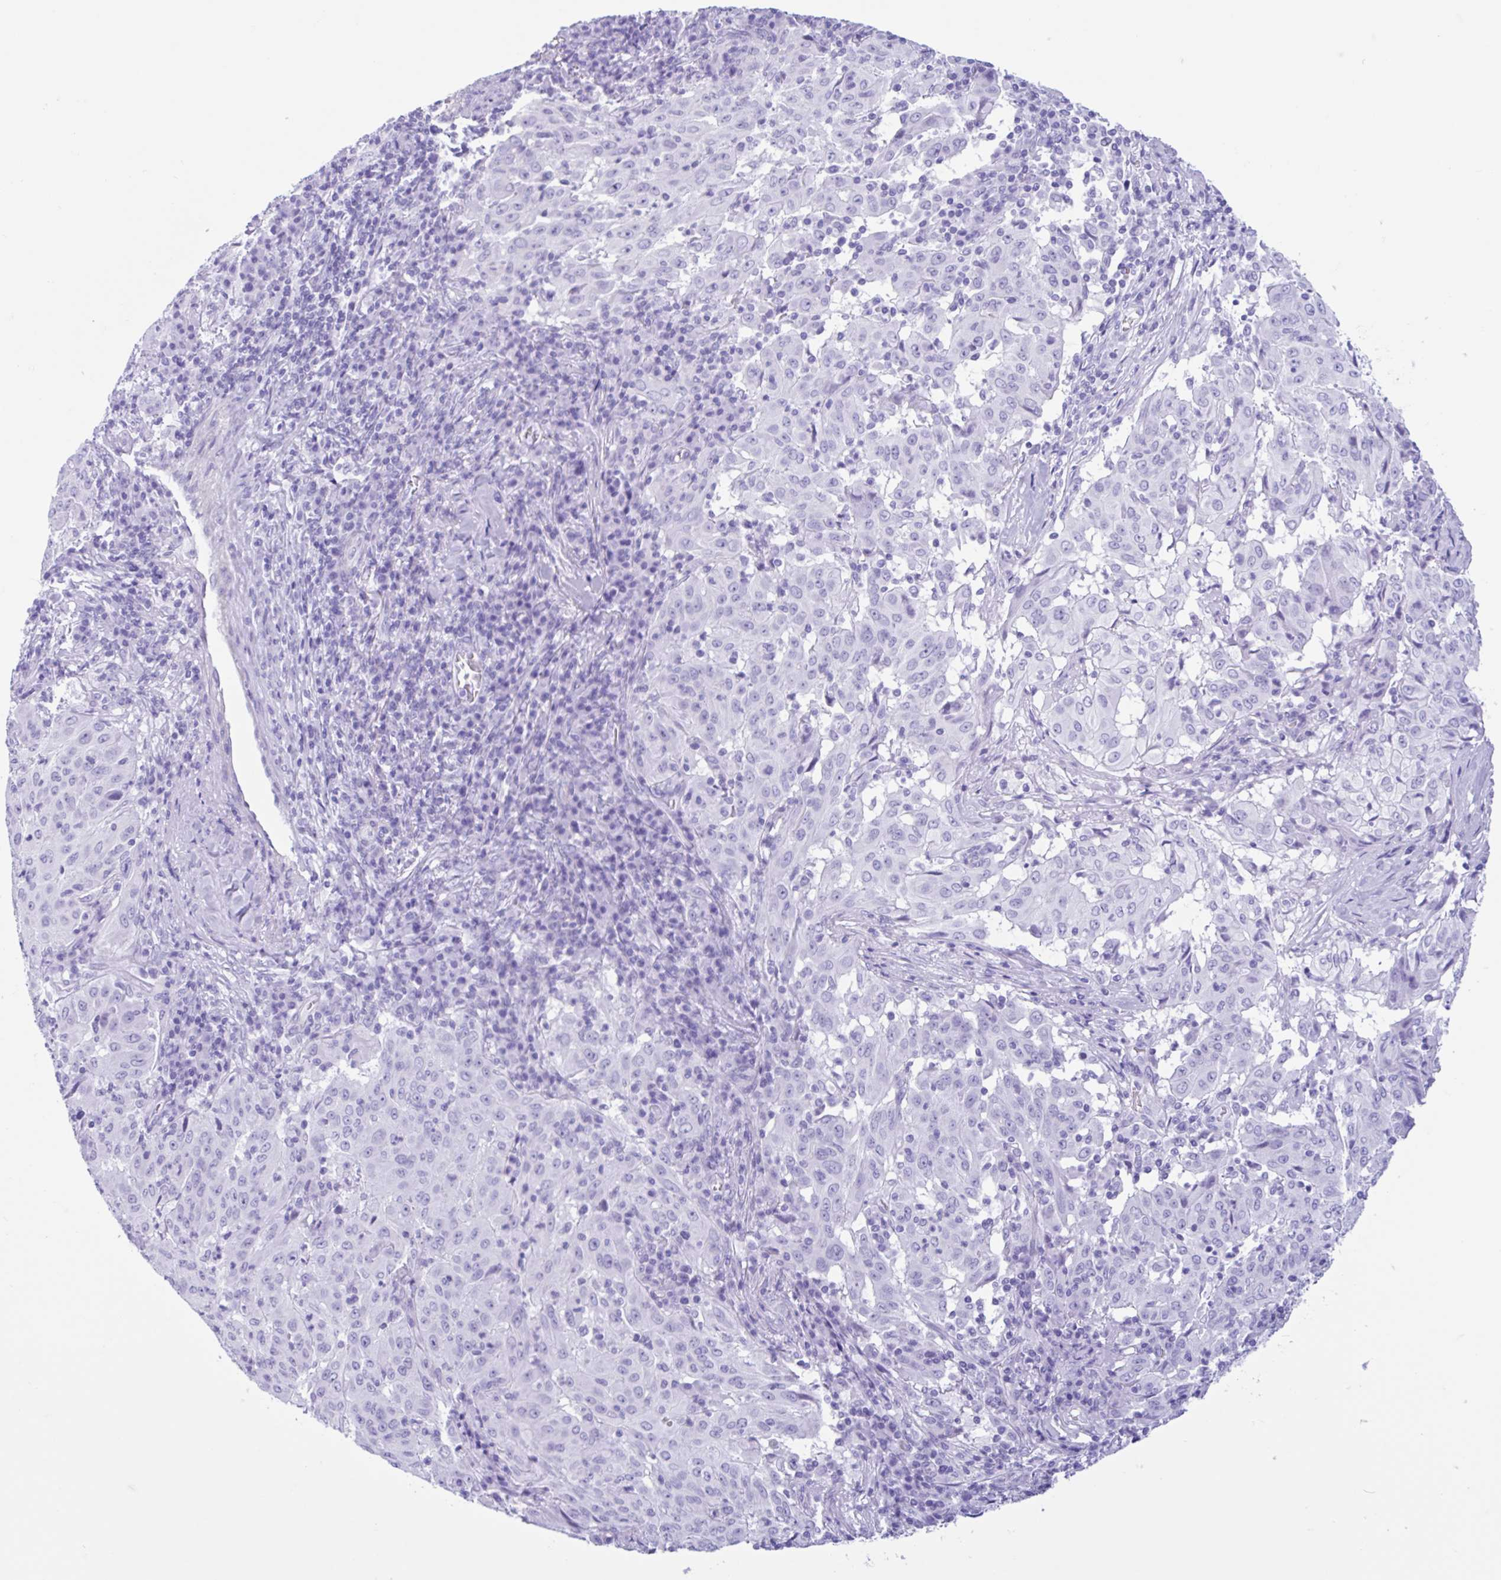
{"staining": {"intensity": "negative", "quantity": "none", "location": "none"}, "tissue": "pancreatic cancer", "cell_type": "Tumor cells", "image_type": "cancer", "snomed": [{"axis": "morphology", "description": "Adenocarcinoma, NOS"}, {"axis": "topography", "description": "Pancreas"}], "caption": "IHC histopathology image of neoplastic tissue: human adenocarcinoma (pancreatic) stained with DAB shows no significant protein positivity in tumor cells. The staining was performed using DAB (3,3'-diaminobenzidine) to visualize the protein expression in brown, while the nuclei were stained in blue with hematoxylin (Magnification: 20x).", "gene": "IAPP", "patient": {"sex": "male", "age": 63}}